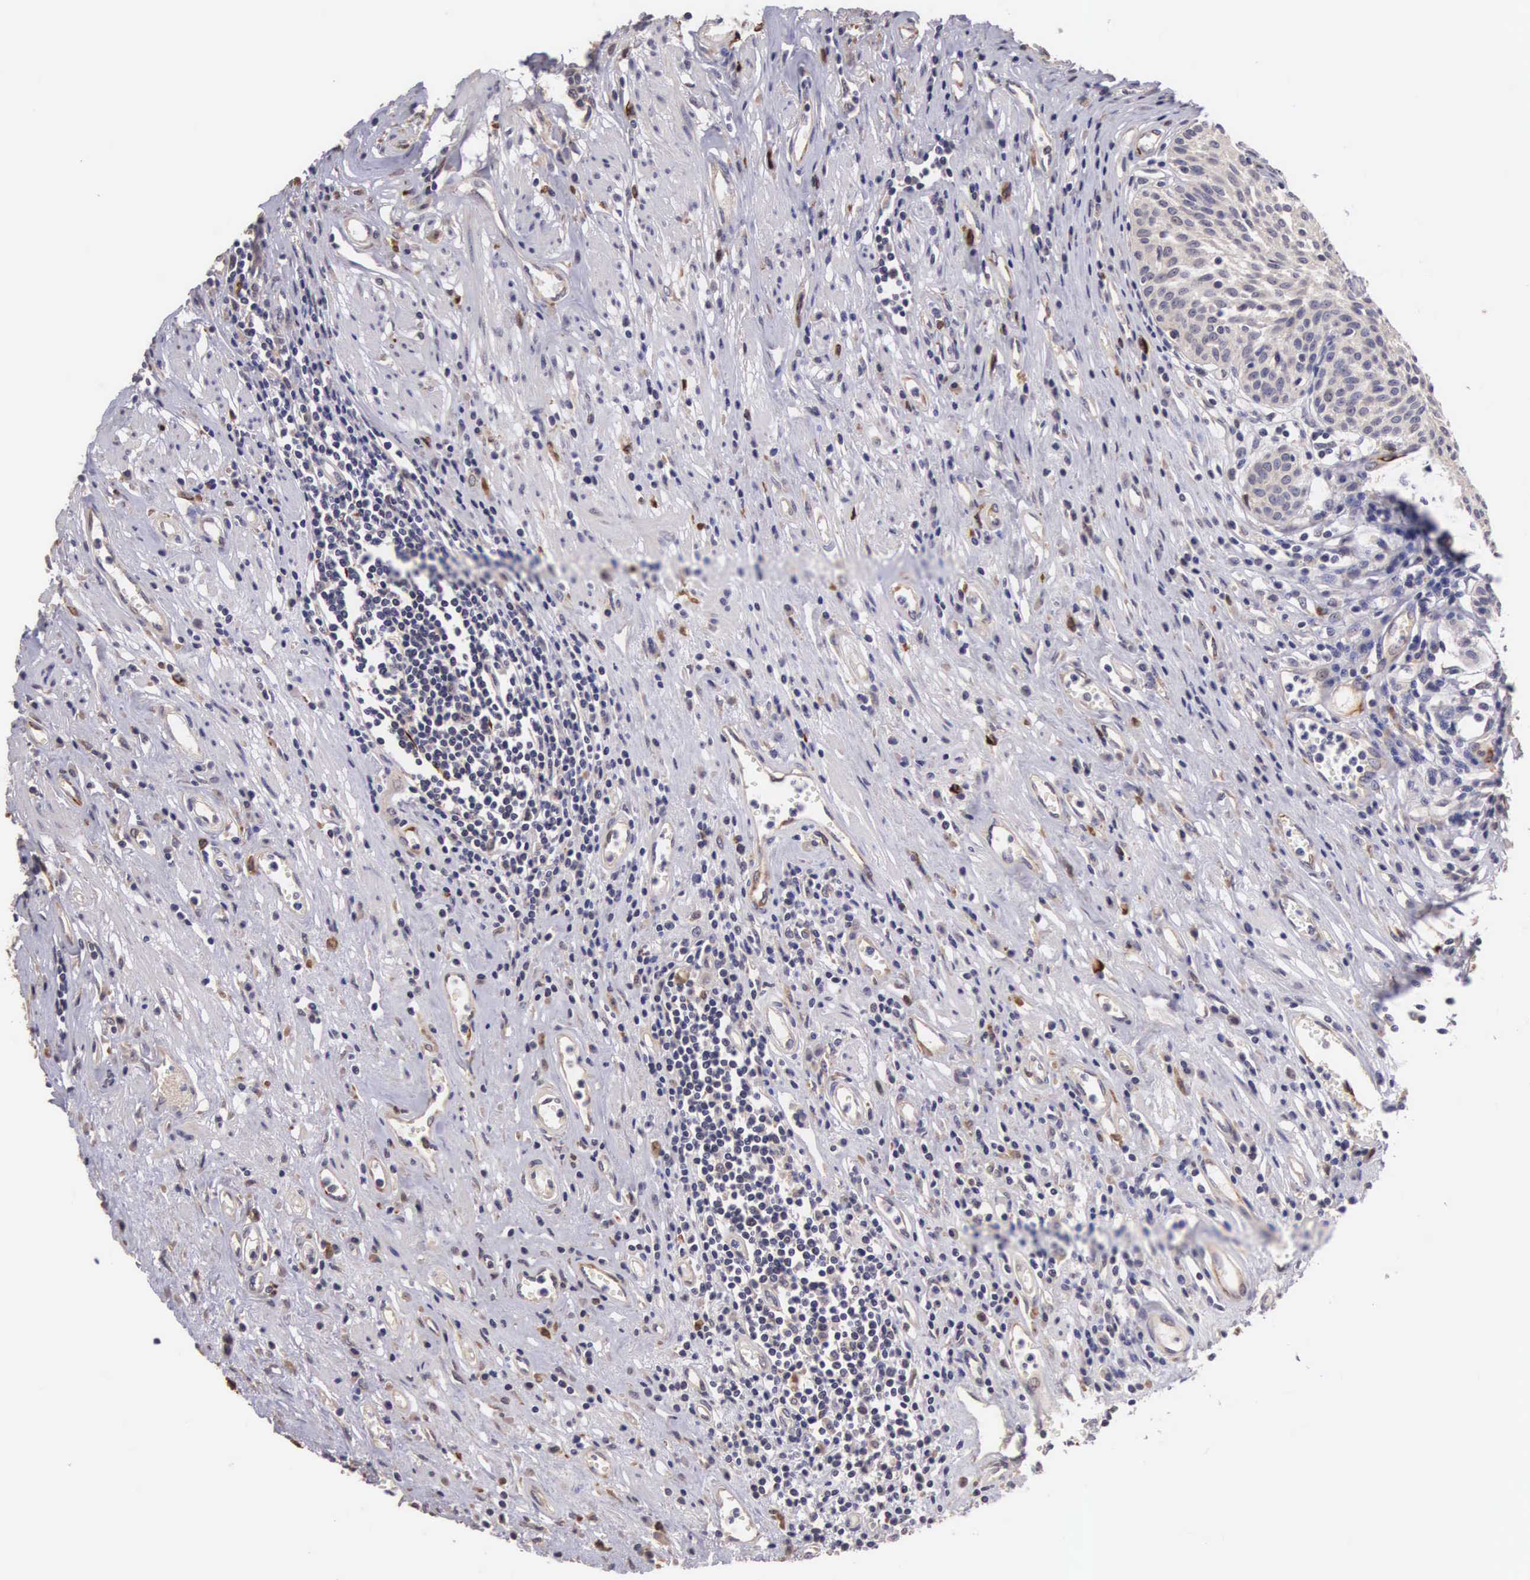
{"staining": {"intensity": "weak", "quantity": "25%-75%", "location": "cytoplasmic/membranous"}, "tissue": "urinary bladder", "cell_type": "Urothelial cells", "image_type": "normal", "snomed": [{"axis": "morphology", "description": "Normal tissue, NOS"}, {"axis": "topography", "description": "Urinary bladder"}], "caption": "High-power microscopy captured an IHC image of normal urinary bladder, revealing weak cytoplasmic/membranous positivity in approximately 25%-75% of urothelial cells. The protein is shown in brown color, while the nuclei are stained blue.", "gene": "CDC45", "patient": {"sex": "female", "age": 39}}